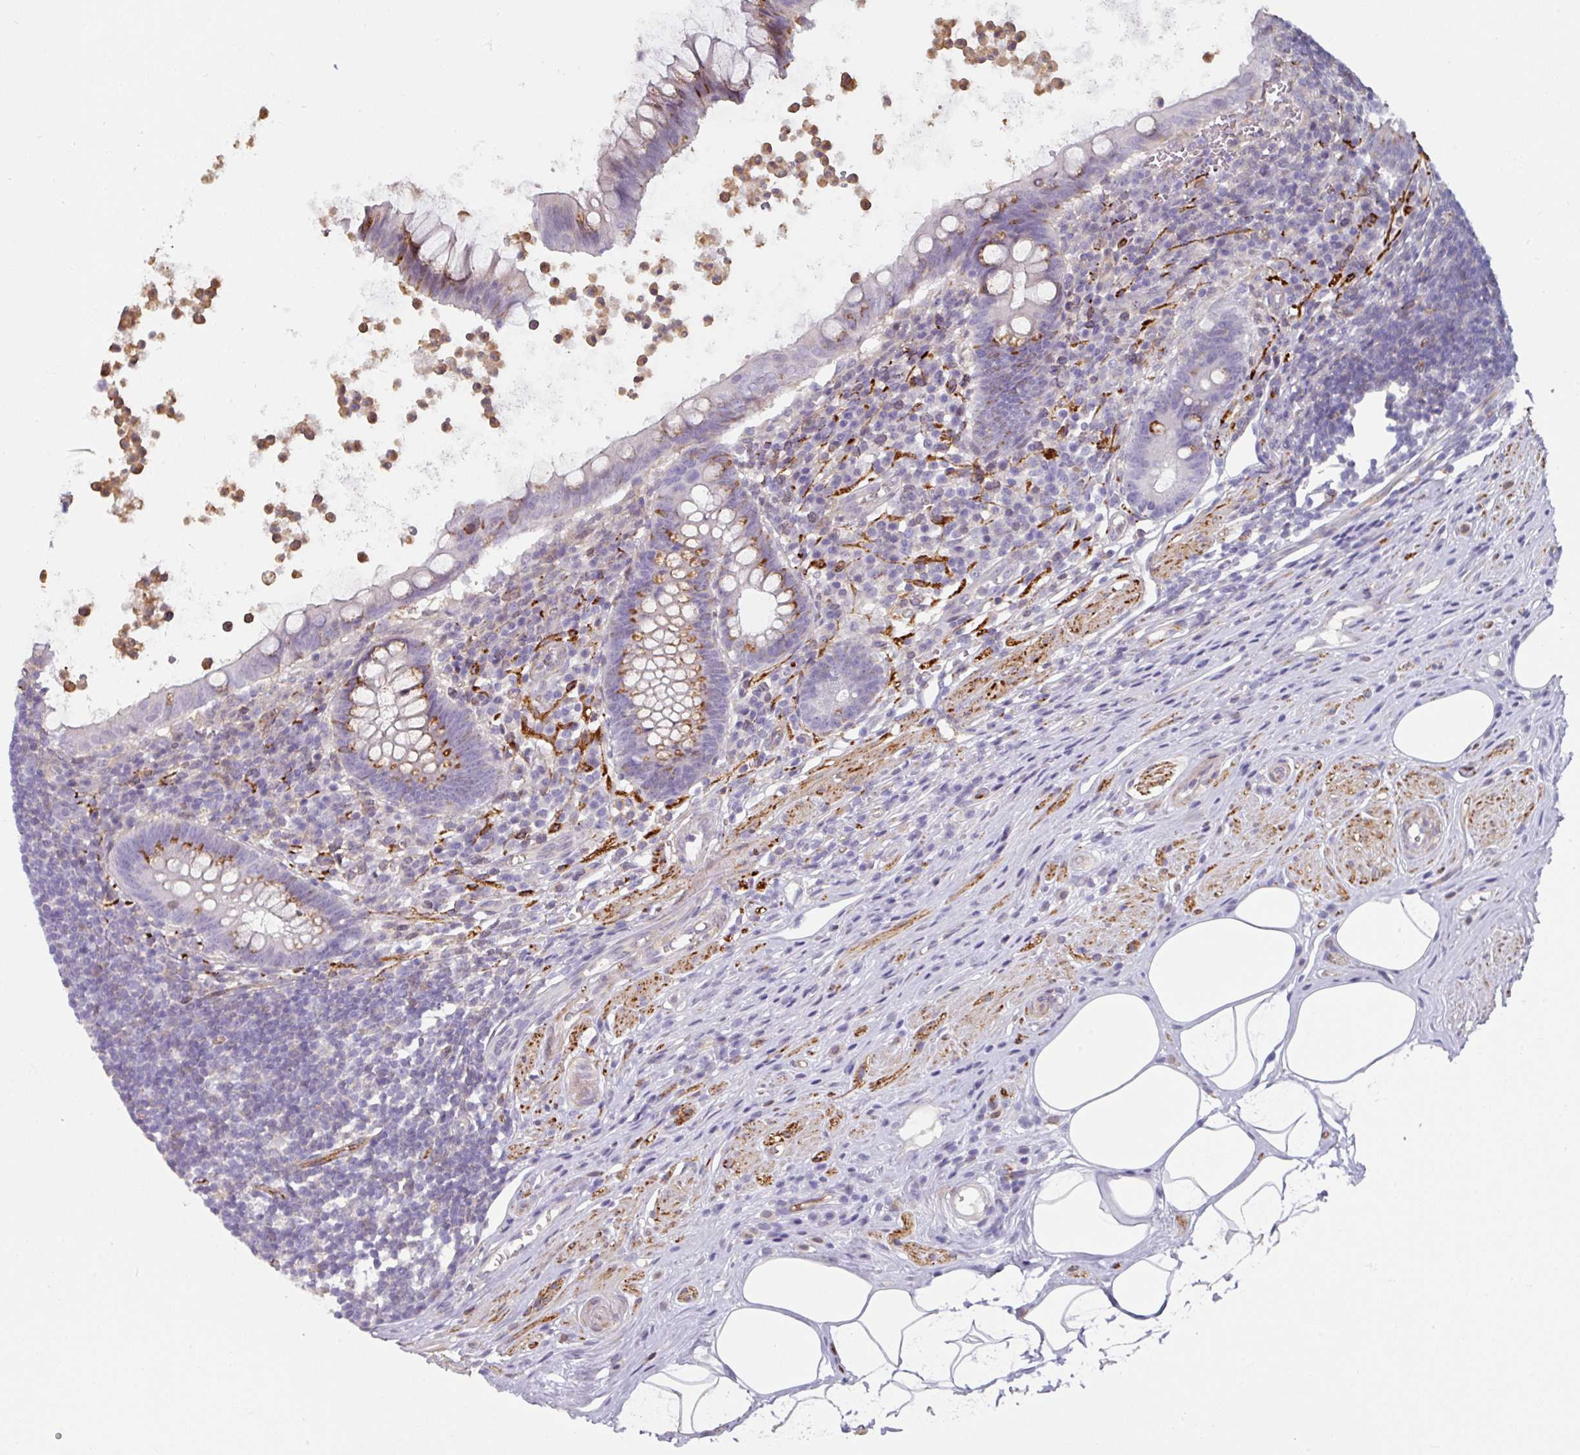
{"staining": {"intensity": "strong", "quantity": "<25%", "location": "cytoplasmic/membranous"}, "tissue": "appendix", "cell_type": "Glandular cells", "image_type": "normal", "snomed": [{"axis": "morphology", "description": "Normal tissue, NOS"}, {"axis": "topography", "description": "Appendix"}], "caption": "Immunohistochemical staining of benign appendix displays medium levels of strong cytoplasmic/membranous expression in approximately <25% of glandular cells. (IHC, brightfield microscopy, high magnification).", "gene": "BEND5", "patient": {"sex": "female", "age": 56}}